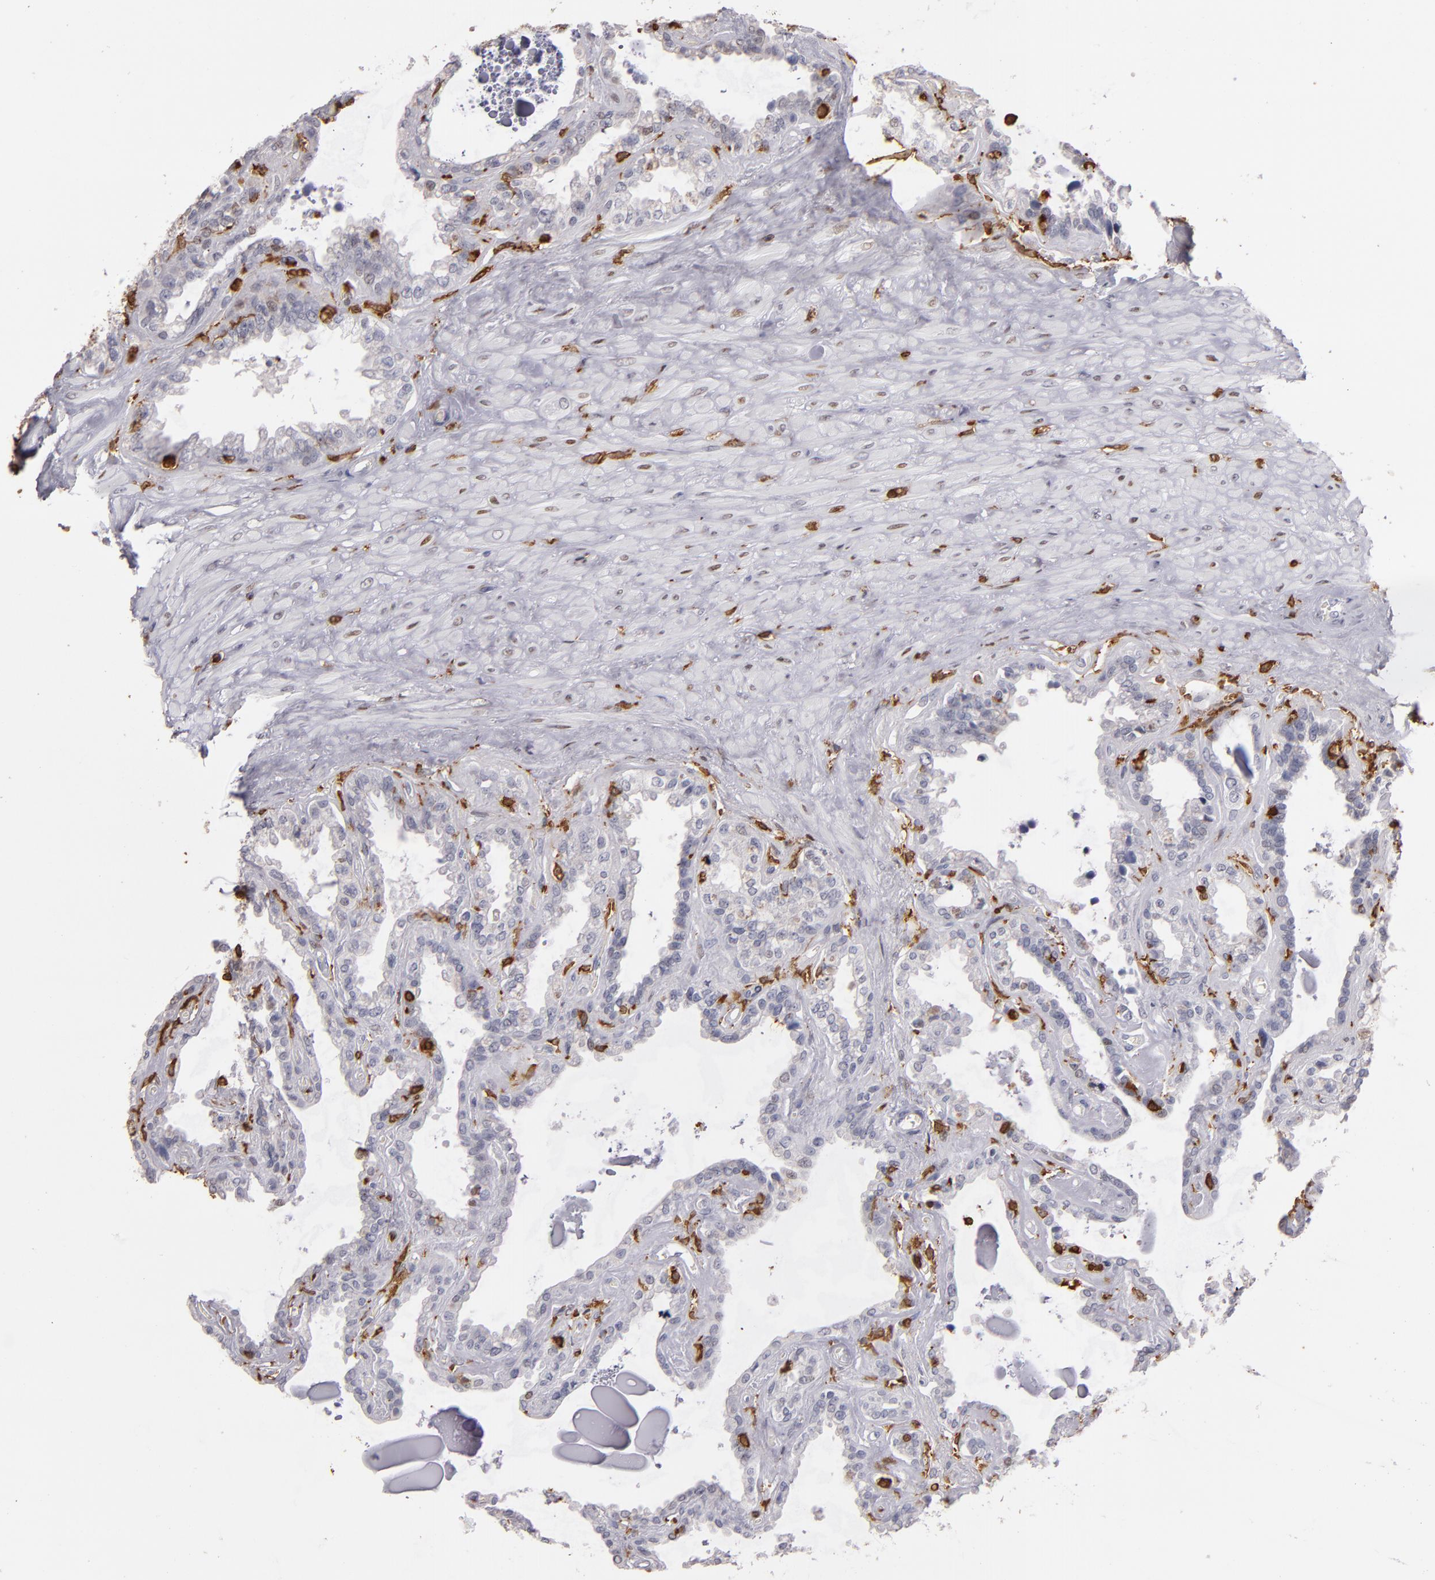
{"staining": {"intensity": "negative", "quantity": "none", "location": "none"}, "tissue": "seminal vesicle", "cell_type": "Glandular cells", "image_type": "normal", "snomed": [{"axis": "morphology", "description": "Normal tissue, NOS"}, {"axis": "morphology", "description": "Inflammation, NOS"}, {"axis": "topography", "description": "Urinary bladder"}, {"axis": "topography", "description": "Prostate"}, {"axis": "topography", "description": "Seminal veicle"}], "caption": "Immunohistochemistry micrograph of unremarkable seminal vesicle: seminal vesicle stained with DAB demonstrates no significant protein staining in glandular cells. Nuclei are stained in blue.", "gene": "WAS", "patient": {"sex": "male", "age": 82}}